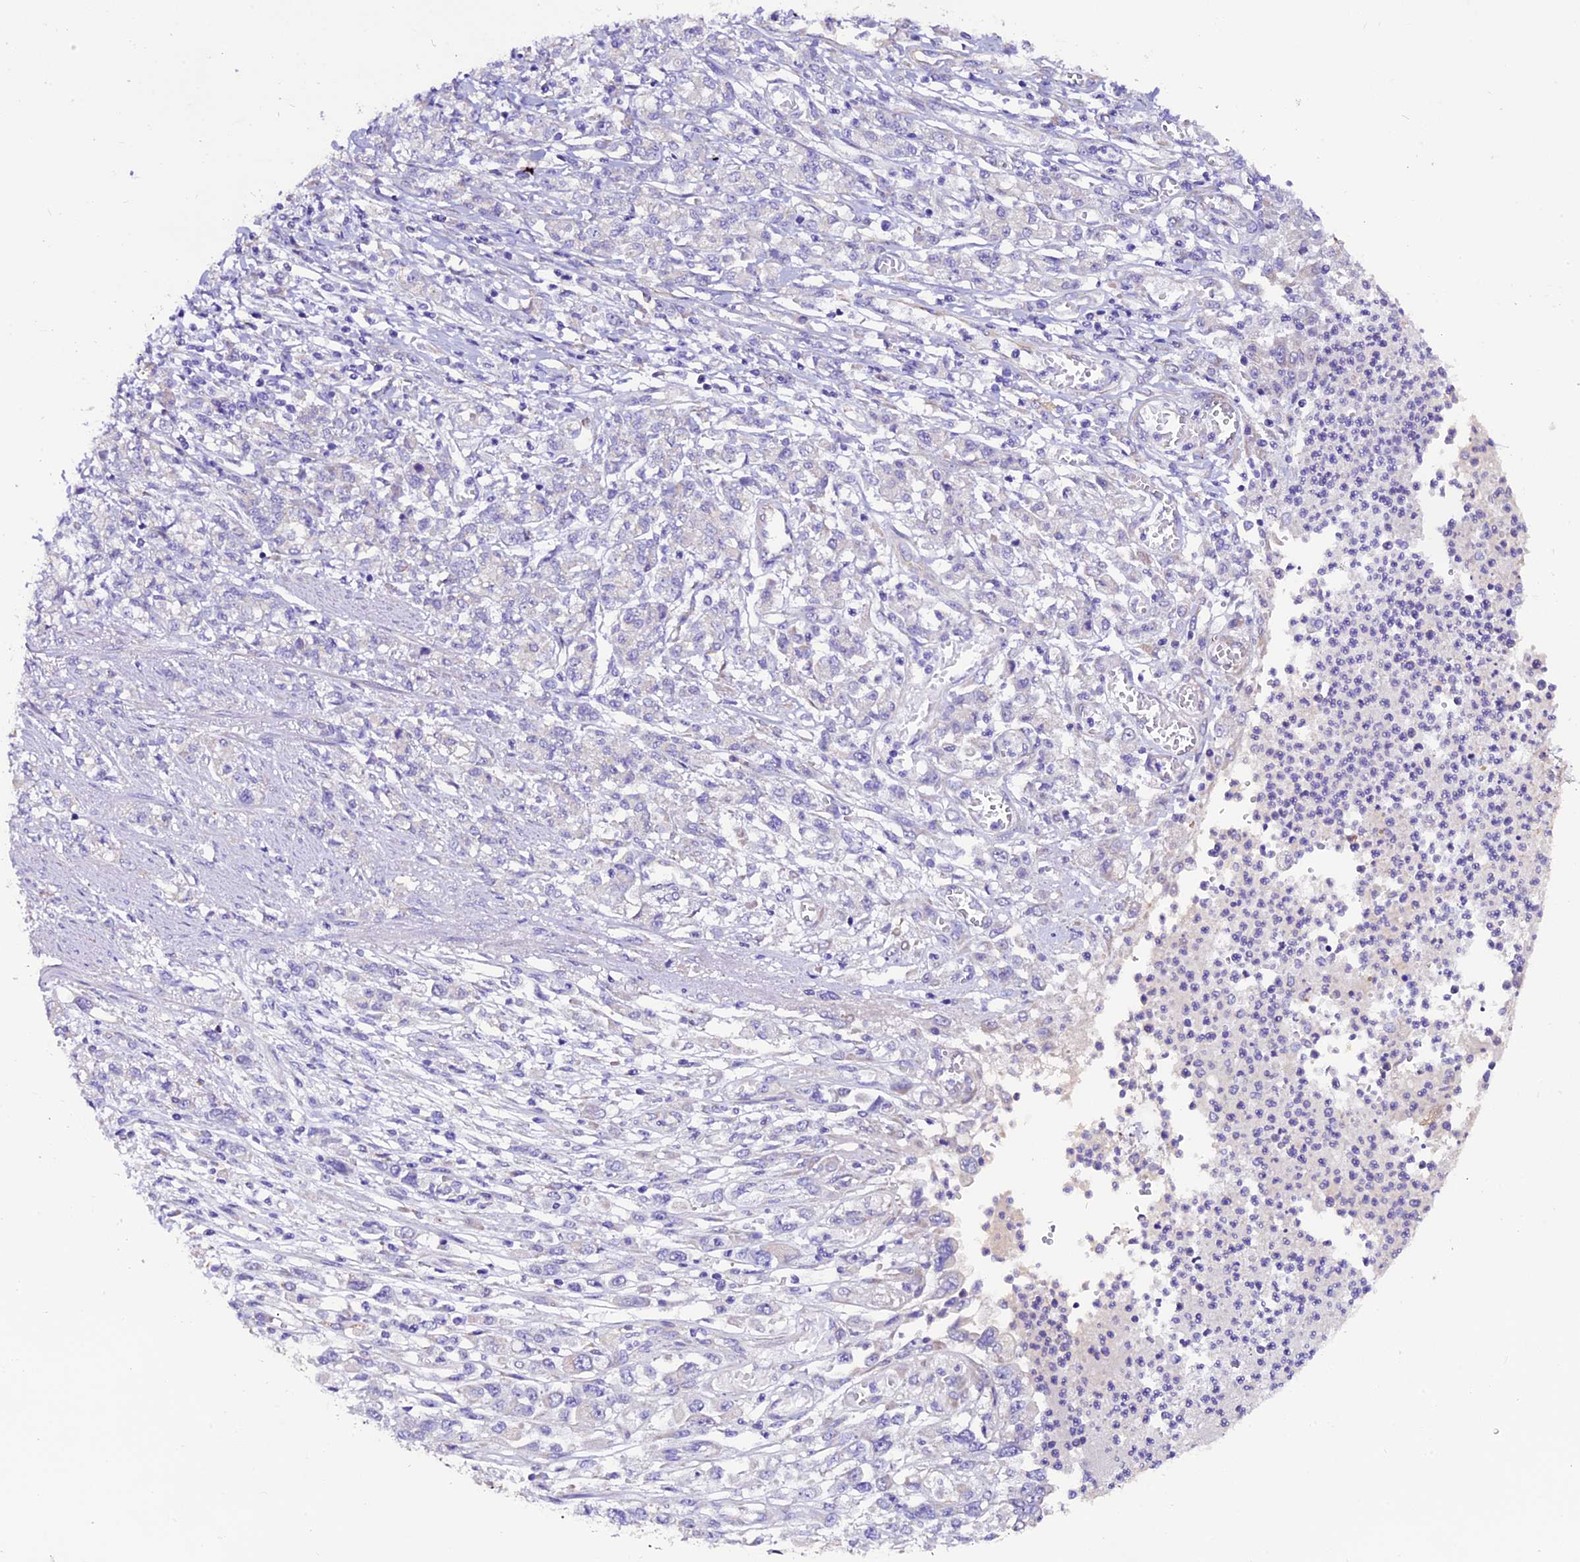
{"staining": {"intensity": "negative", "quantity": "none", "location": "none"}, "tissue": "stomach cancer", "cell_type": "Tumor cells", "image_type": "cancer", "snomed": [{"axis": "morphology", "description": "Adenocarcinoma, NOS"}, {"axis": "topography", "description": "Stomach"}], "caption": "Protein analysis of stomach cancer (adenocarcinoma) exhibits no significant expression in tumor cells.", "gene": "CLN5", "patient": {"sex": "female", "age": 76}}